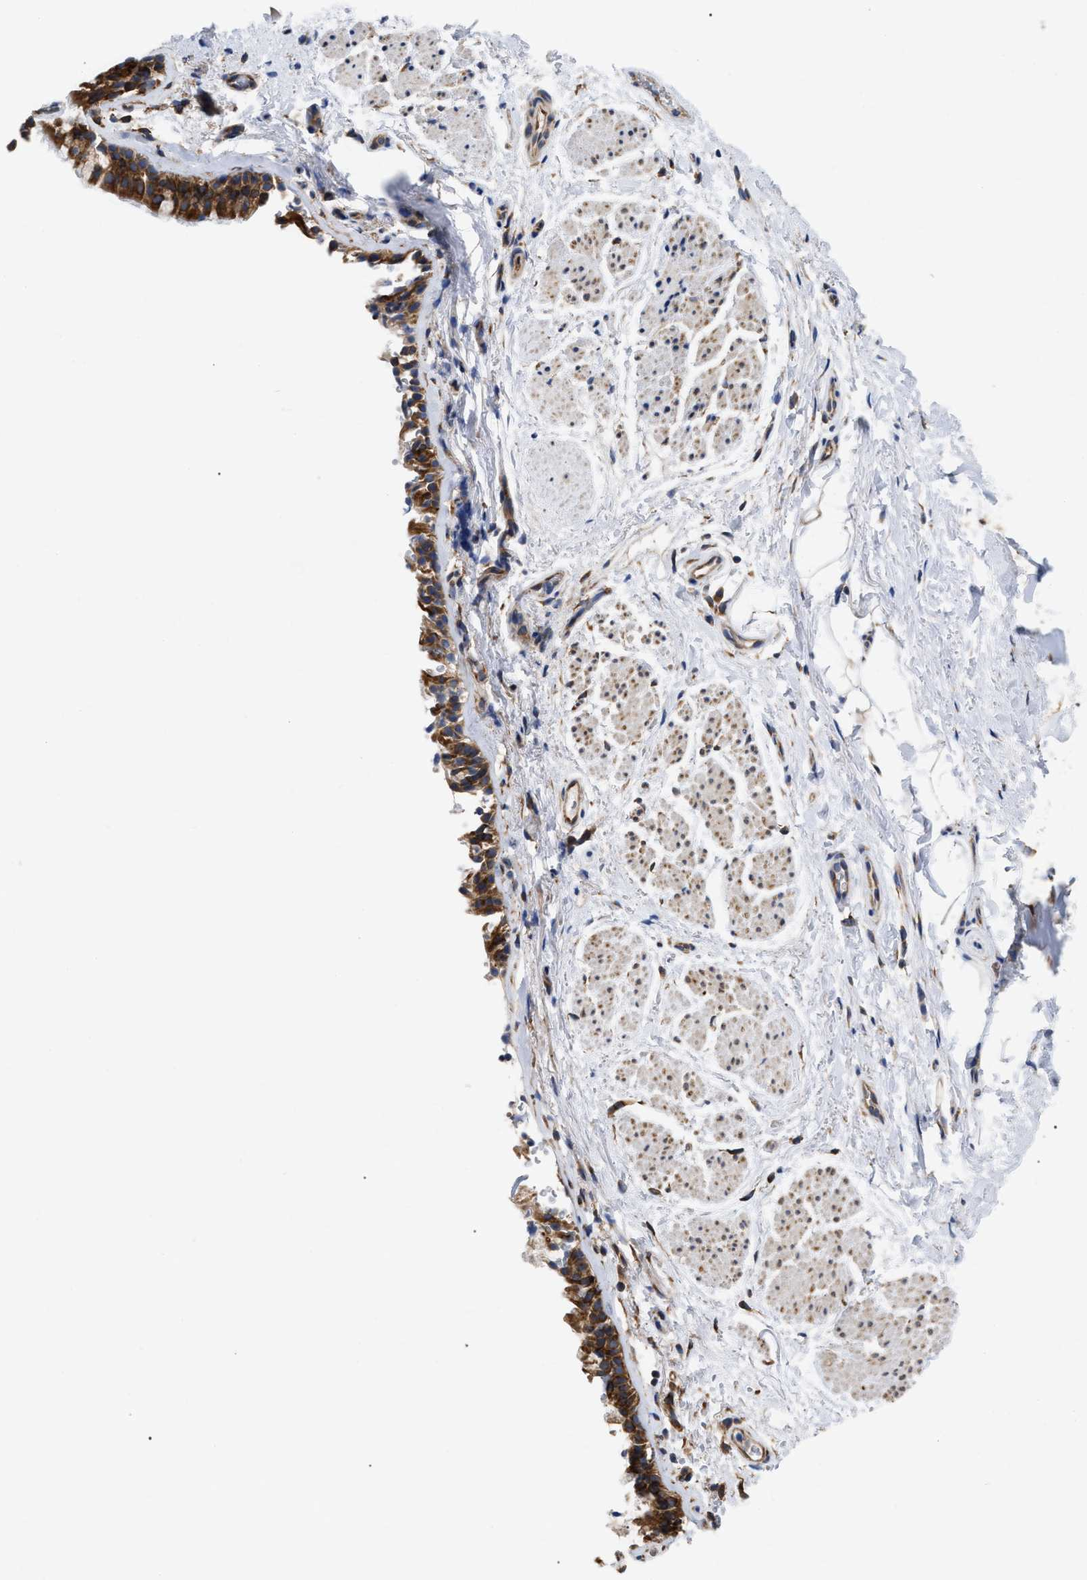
{"staining": {"intensity": "strong", "quantity": ">75%", "location": "cytoplasmic/membranous"}, "tissue": "bronchus", "cell_type": "Respiratory epithelial cells", "image_type": "normal", "snomed": [{"axis": "morphology", "description": "Normal tissue, NOS"}, {"axis": "topography", "description": "Cartilage tissue"}, {"axis": "topography", "description": "Bronchus"}], "caption": "Immunohistochemistry staining of normal bronchus, which reveals high levels of strong cytoplasmic/membranous staining in about >75% of respiratory epithelial cells indicating strong cytoplasmic/membranous protein expression. The staining was performed using DAB (3,3'-diaminobenzidine) (brown) for protein detection and nuclei were counterstained in hematoxylin (blue).", "gene": "FAM120A", "patient": {"sex": "female", "age": 53}}